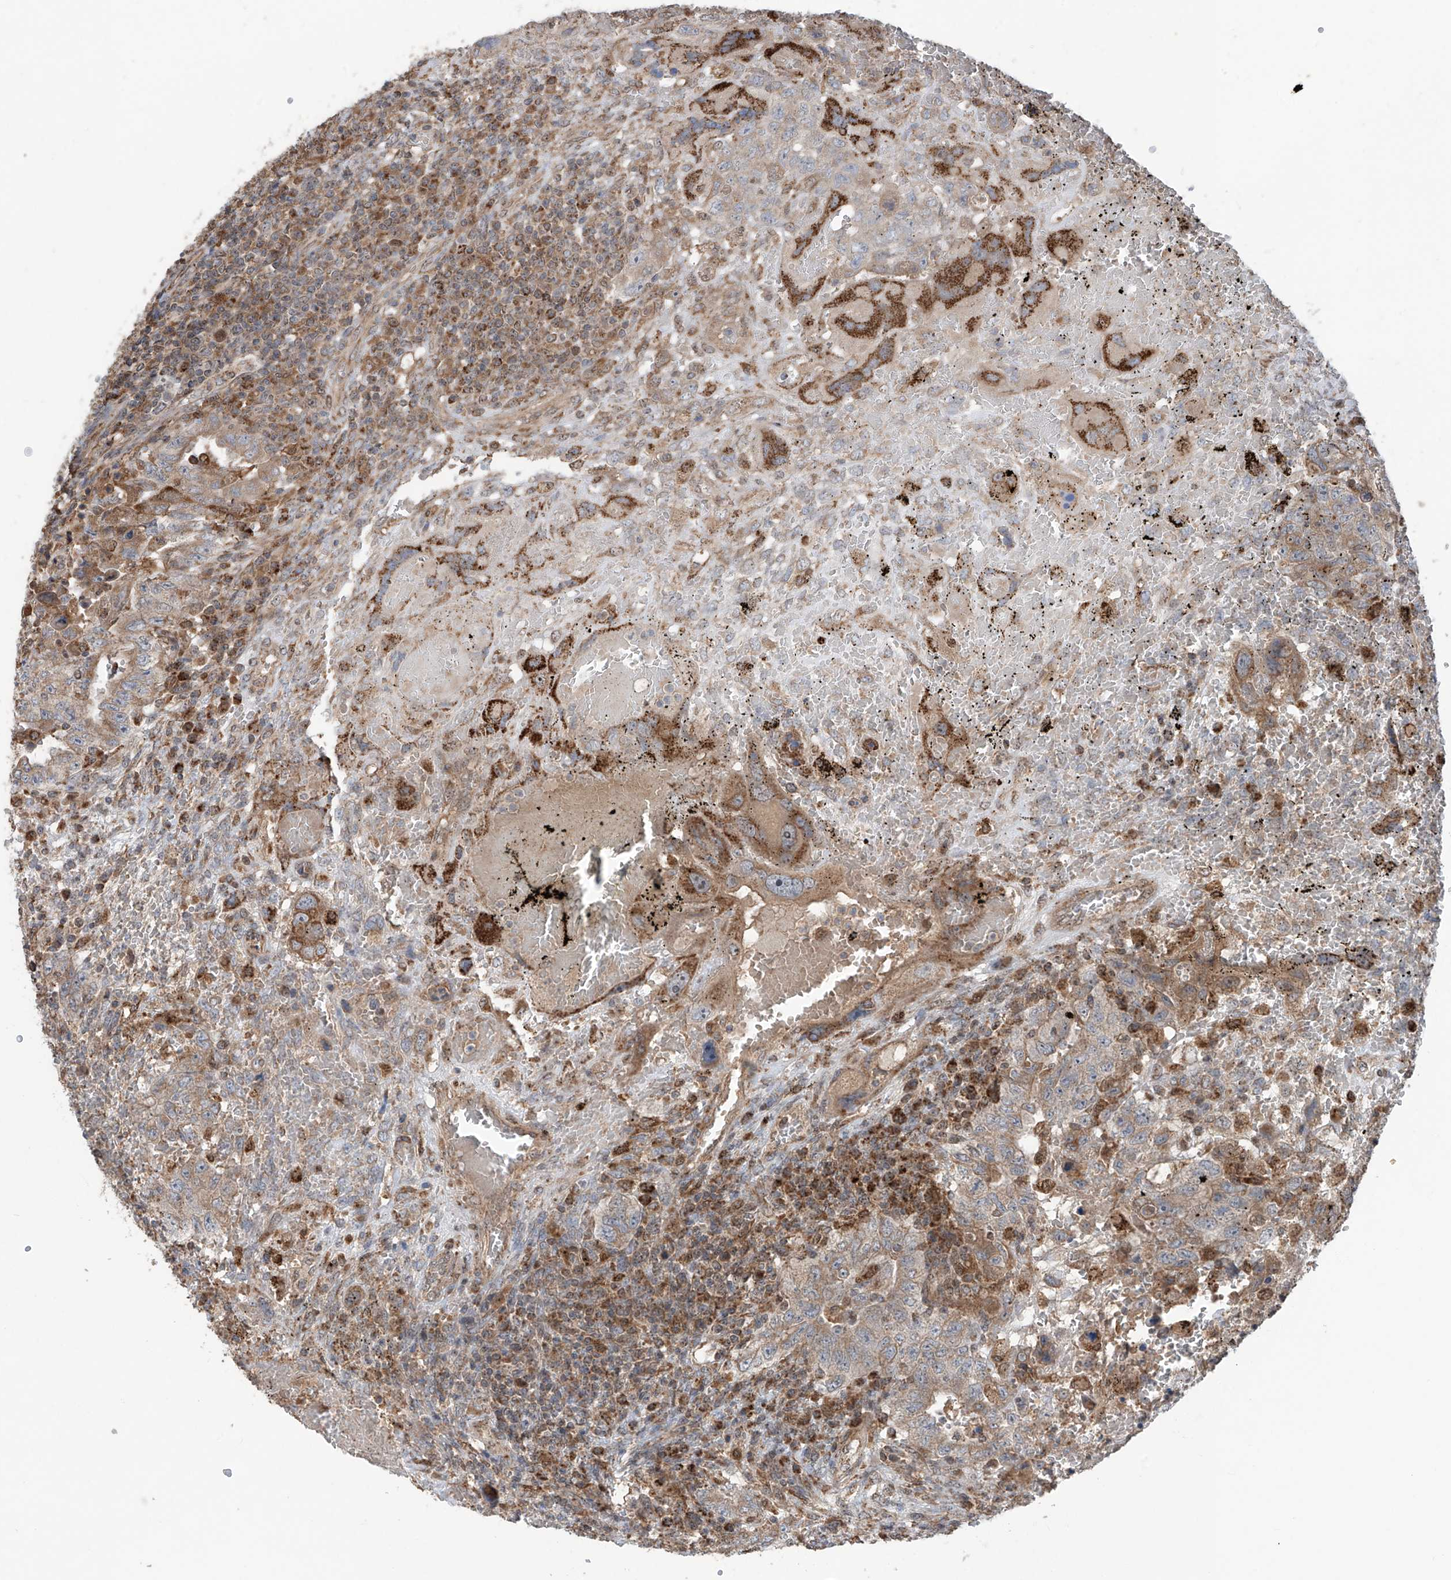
{"staining": {"intensity": "moderate", "quantity": "25%-75%", "location": "cytoplasmic/membranous"}, "tissue": "testis cancer", "cell_type": "Tumor cells", "image_type": "cancer", "snomed": [{"axis": "morphology", "description": "Carcinoma, Embryonal, NOS"}, {"axis": "topography", "description": "Testis"}], "caption": "Immunohistochemical staining of human embryonal carcinoma (testis) displays moderate cytoplasmic/membranous protein staining in about 25%-75% of tumor cells. Using DAB (3,3'-diaminobenzidine) (brown) and hematoxylin (blue) stains, captured at high magnification using brightfield microscopy.", "gene": "SAMD3", "patient": {"sex": "male", "age": 26}}